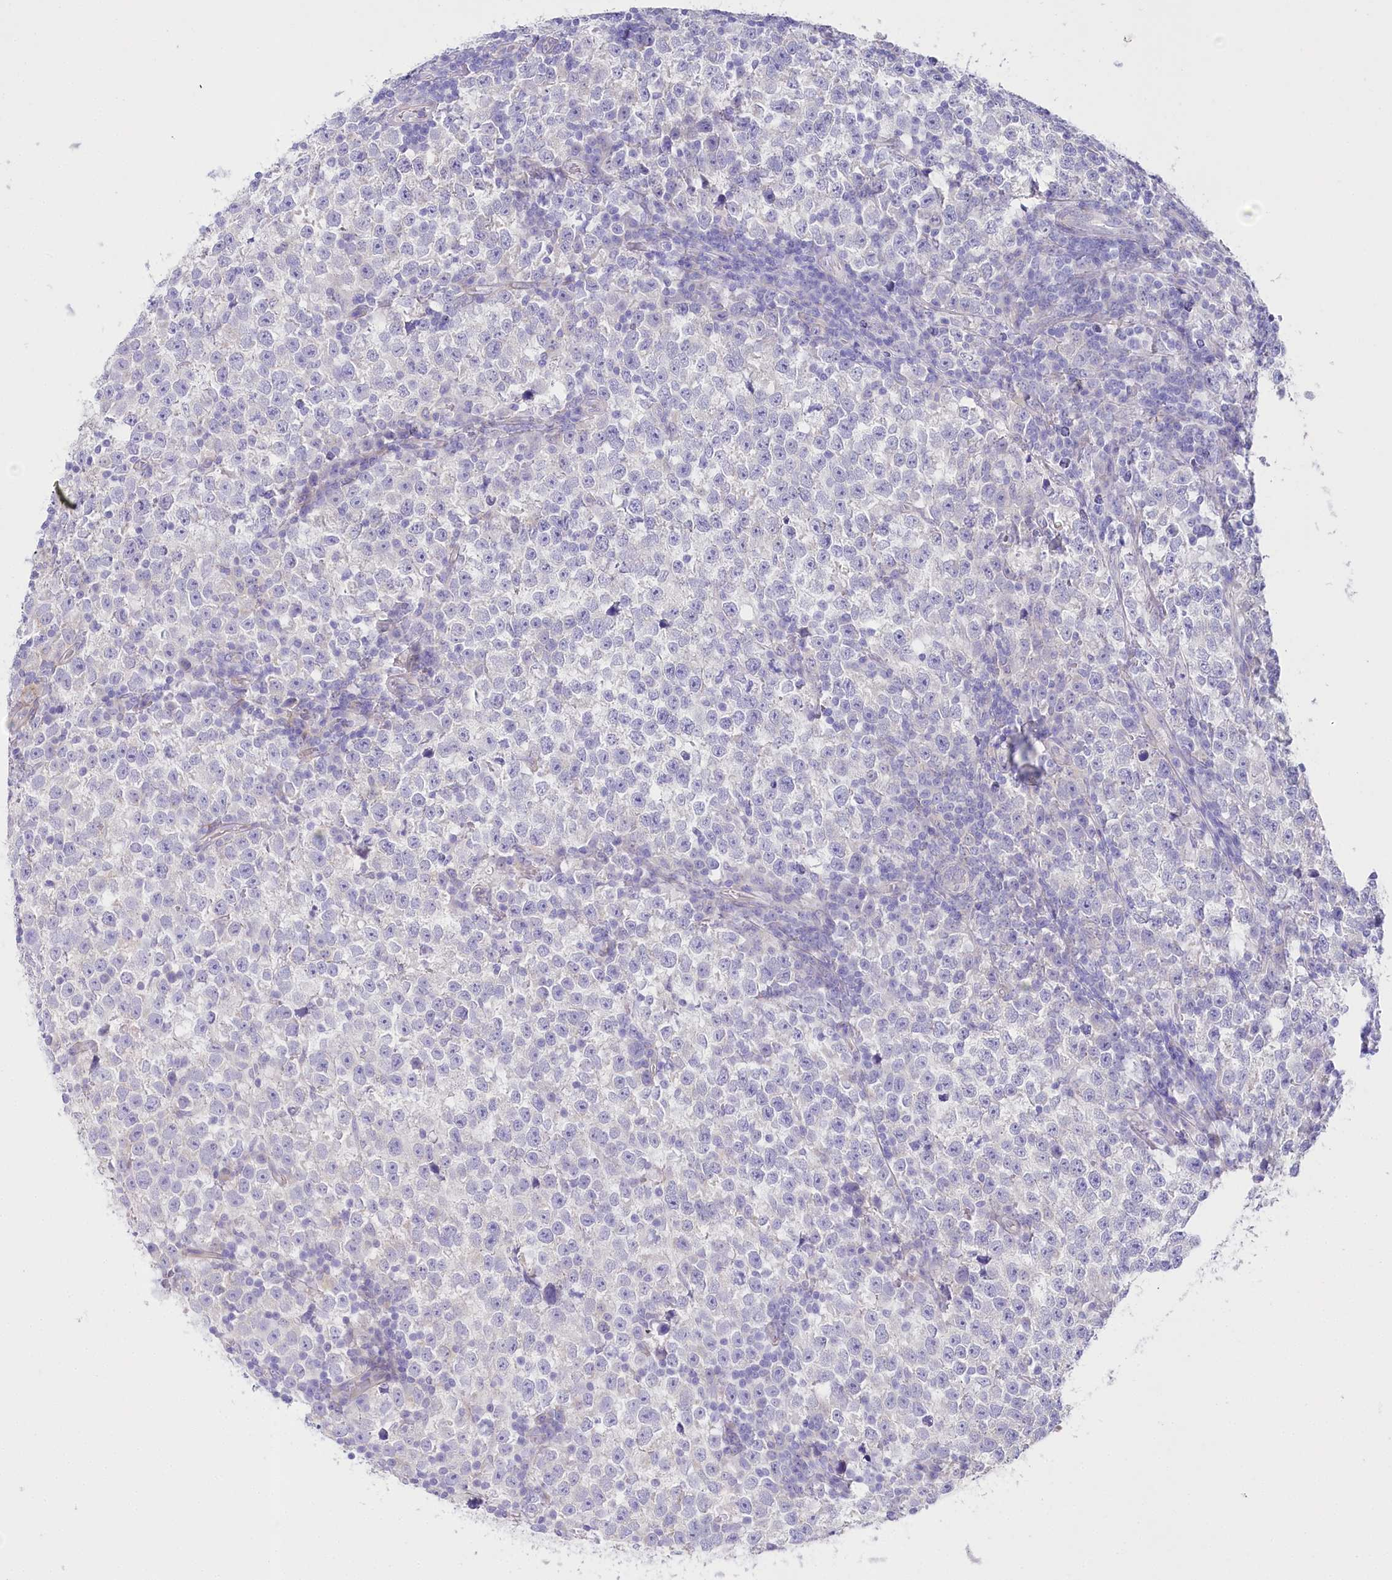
{"staining": {"intensity": "negative", "quantity": "none", "location": "none"}, "tissue": "testis cancer", "cell_type": "Tumor cells", "image_type": "cancer", "snomed": [{"axis": "morphology", "description": "Normal tissue, NOS"}, {"axis": "morphology", "description": "Seminoma, NOS"}, {"axis": "topography", "description": "Testis"}], "caption": "Seminoma (testis) was stained to show a protein in brown. There is no significant positivity in tumor cells.", "gene": "CSN3", "patient": {"sex": "male", "age": 43}}